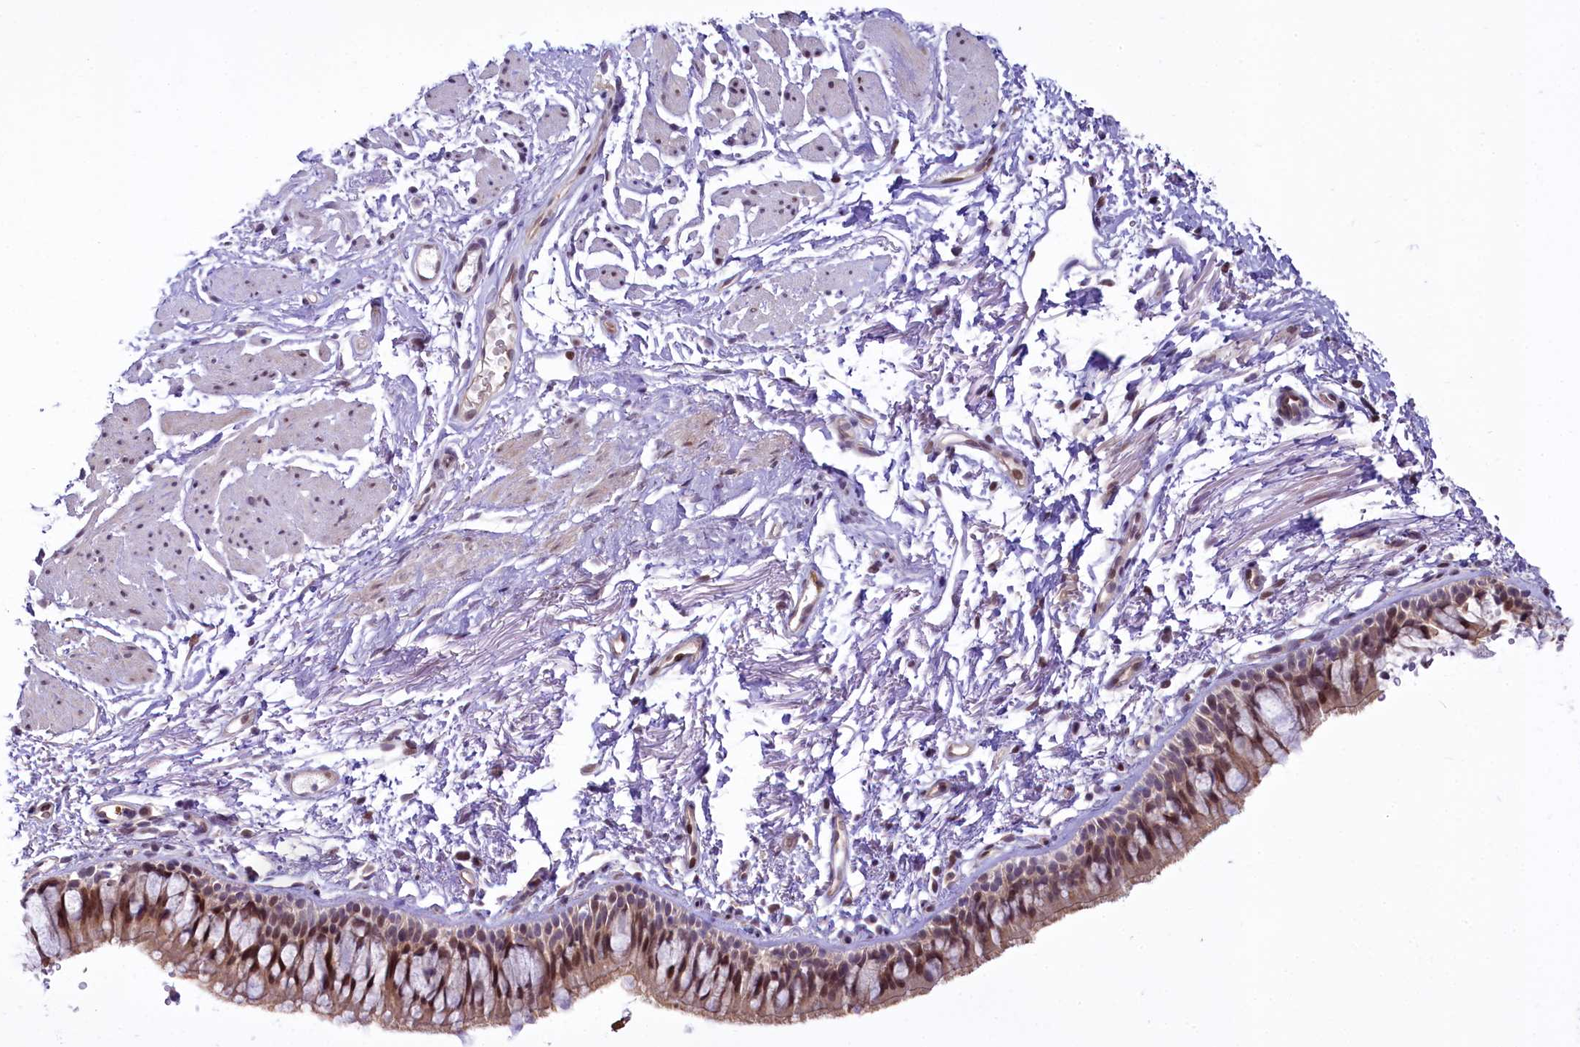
{"staining": {"intensity": "moderate", "quantity": "25%-75%", "location": "cytoplasmic/membranous,nuclear"}, "tissue": "bronchus", "cell_type": "Respiratory epithelial cells", "image_type": "normal", "snomed": [{"axis": "morphology", "description": "Normal tissue, NOS"}, {"axis": "topography", "description": "Cartilage tissue"}, {"axis": "topography", "description": "Bronchus"}], "caption": "Immunohistochemistry (IHC) image of unremarkable human bronchus stained for a protein (brown), which shows medium levels of moderate cytoplasmic/membranous,nuclear staining in about 25%-75% of respiratory epithelial cells.", "gene": "BANK1", "patient": {"sex": "female", "age": 73}}